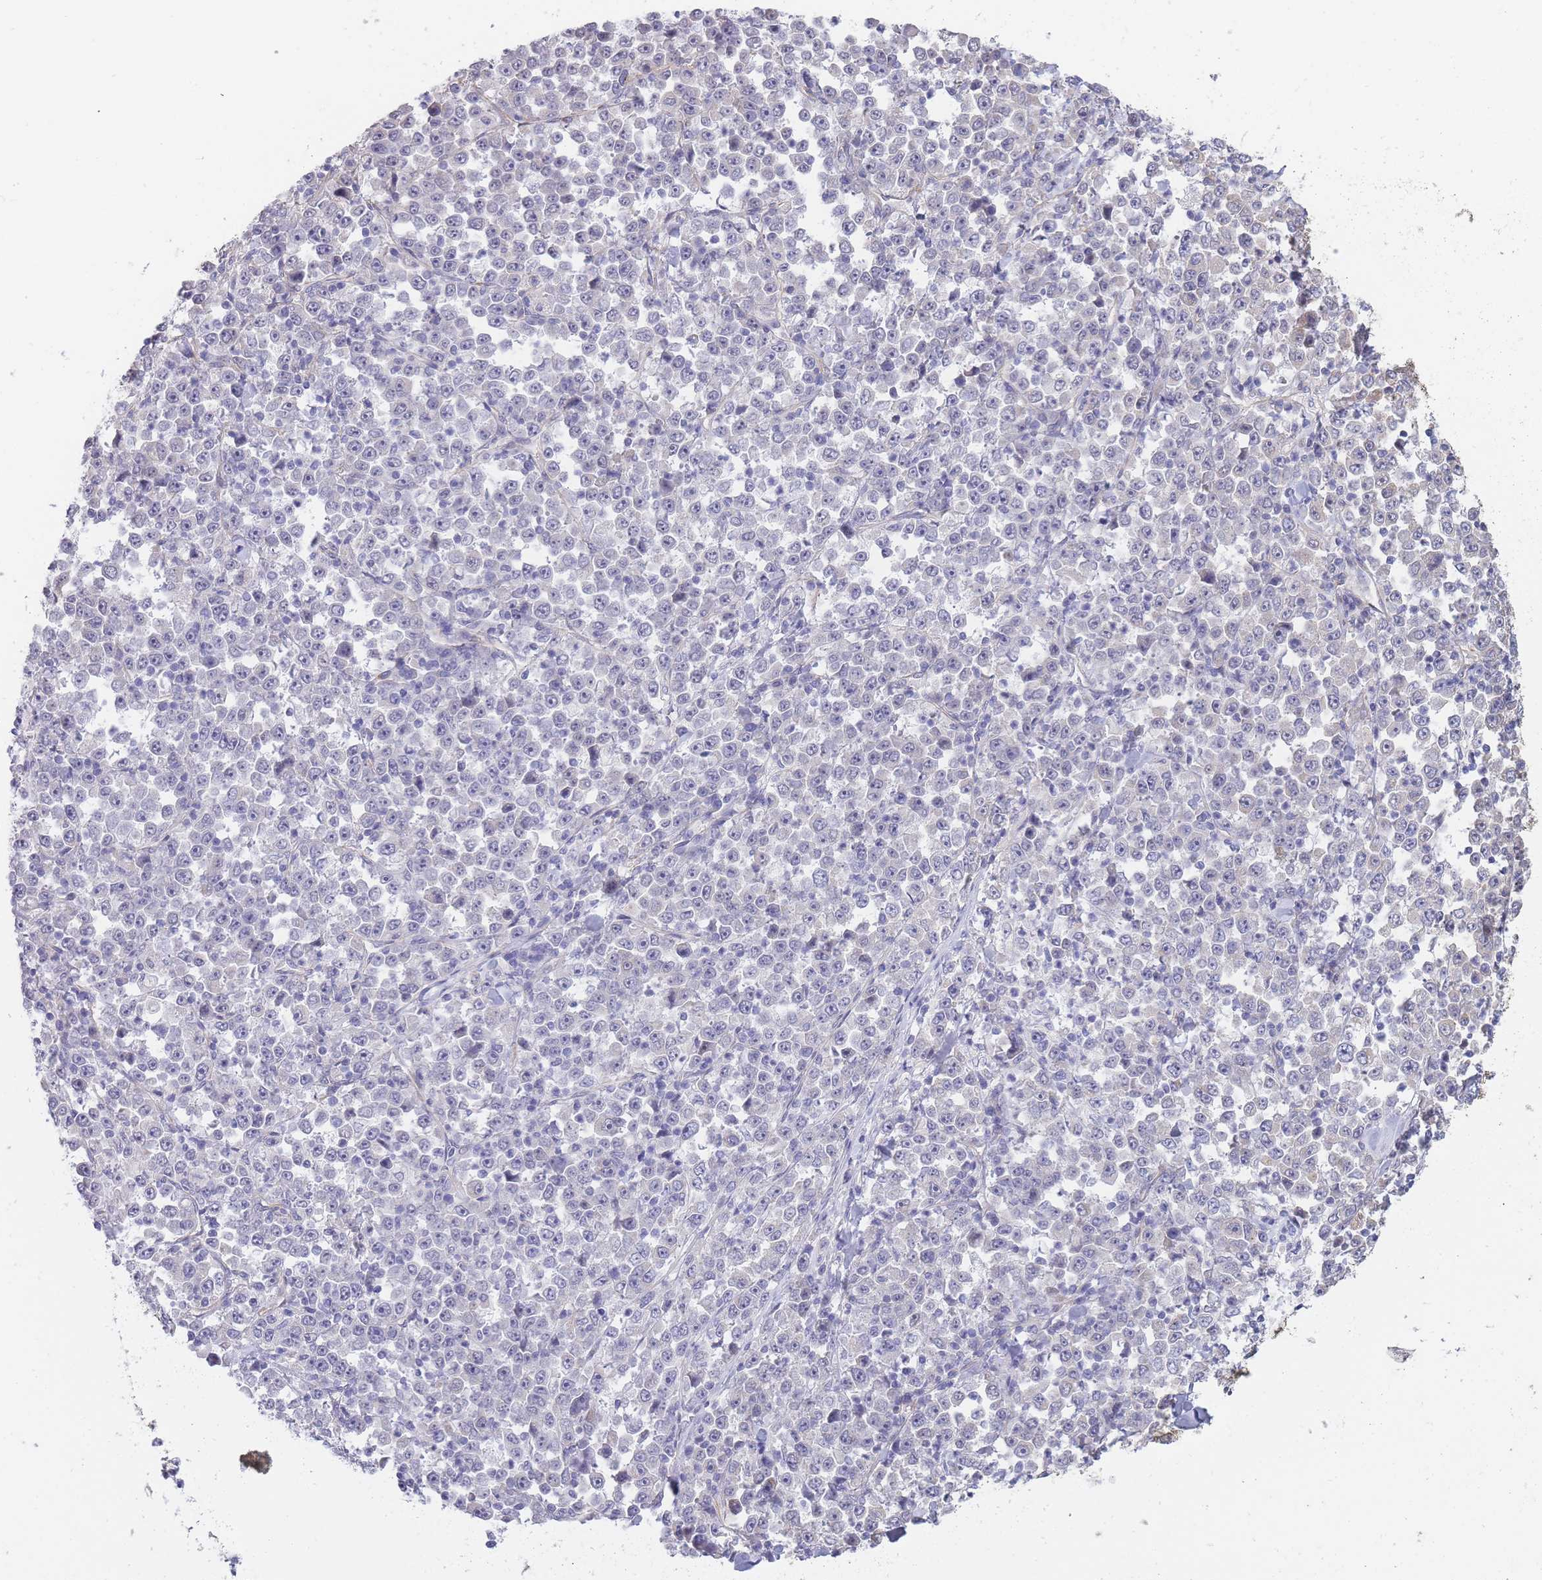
{"staining": {"intensity": "negative", "quantity": "none", "location": "none"}, "tissue": "stomach cancer", "cell_type": "Tumor cells", "image_type": "cancer", "snomed": [{"axis": "morphology", "description": "Normal tissue, NOS"}, {"axis": "morphology", "description": "Adenocarcinoma, NOS"}, {"axis": "topography", "description": "Stomach, upper"}, {"axis": "topography", "description": "Stomach"}], "caption": "Stomach adenocarcinoma was stained to show a protein in brown. There is no significant staining in tumor cells.", "gene": "C19orf25", "patient": {"sex": "male", "age": 59}}